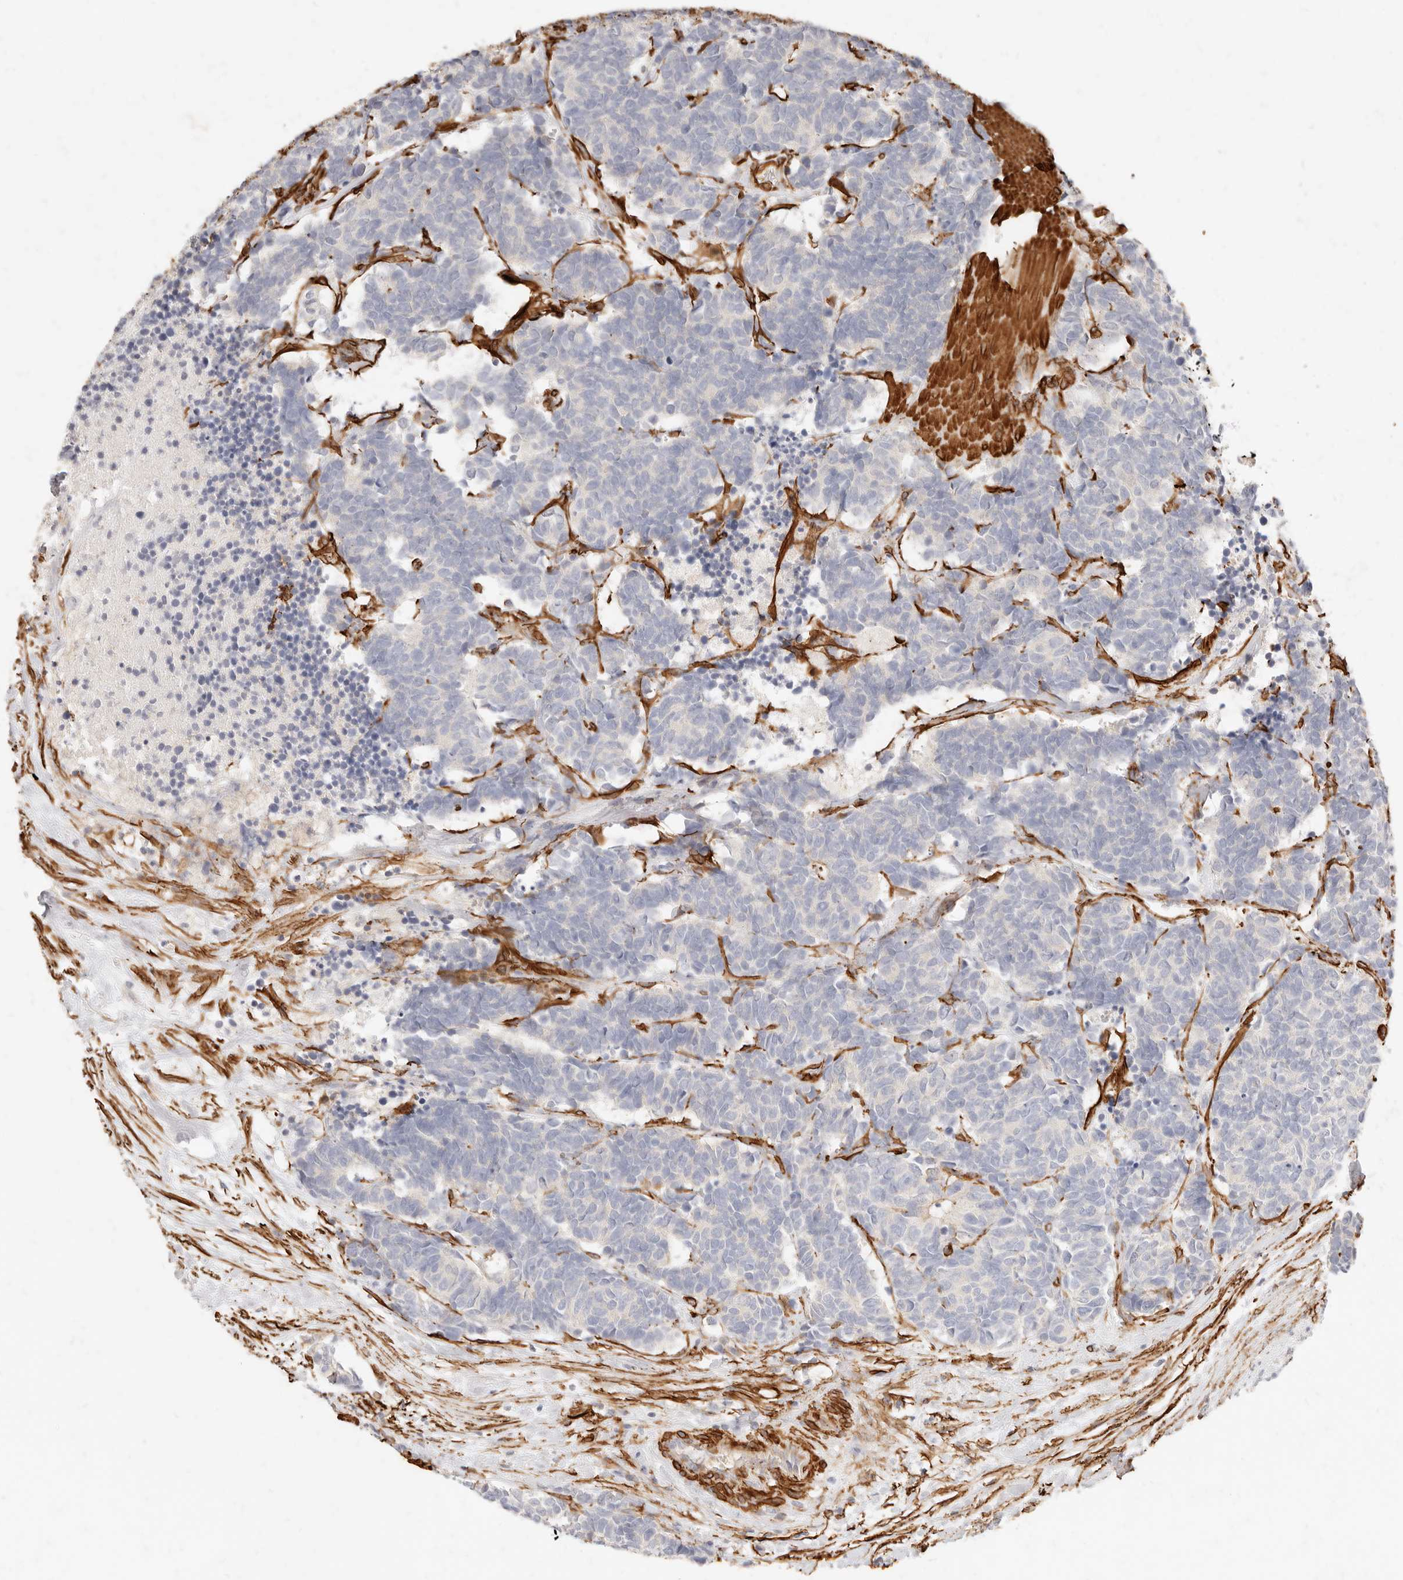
{"staining": {"intensity": "negative", "quantity": "none", "location": "none"}, "tissue": "carcinoid", "cell_type": "Tumor cells", "image_type": "cancer", "snomed": [{"axis": "morphology", "description": "Carcinoma, NOS"}, {"axis": "morphology", "description": "Carcinoid, malignant, NOS"}, {"axis": "topography", "description": "Urinary bladder"}], "caption": "Carcinoid stained for a protein using immunohistochemistry (IHC) exhibits no staining tumor cells.", "gene": "TMTC2", "patient": {"sex": "male", "age": 57}}